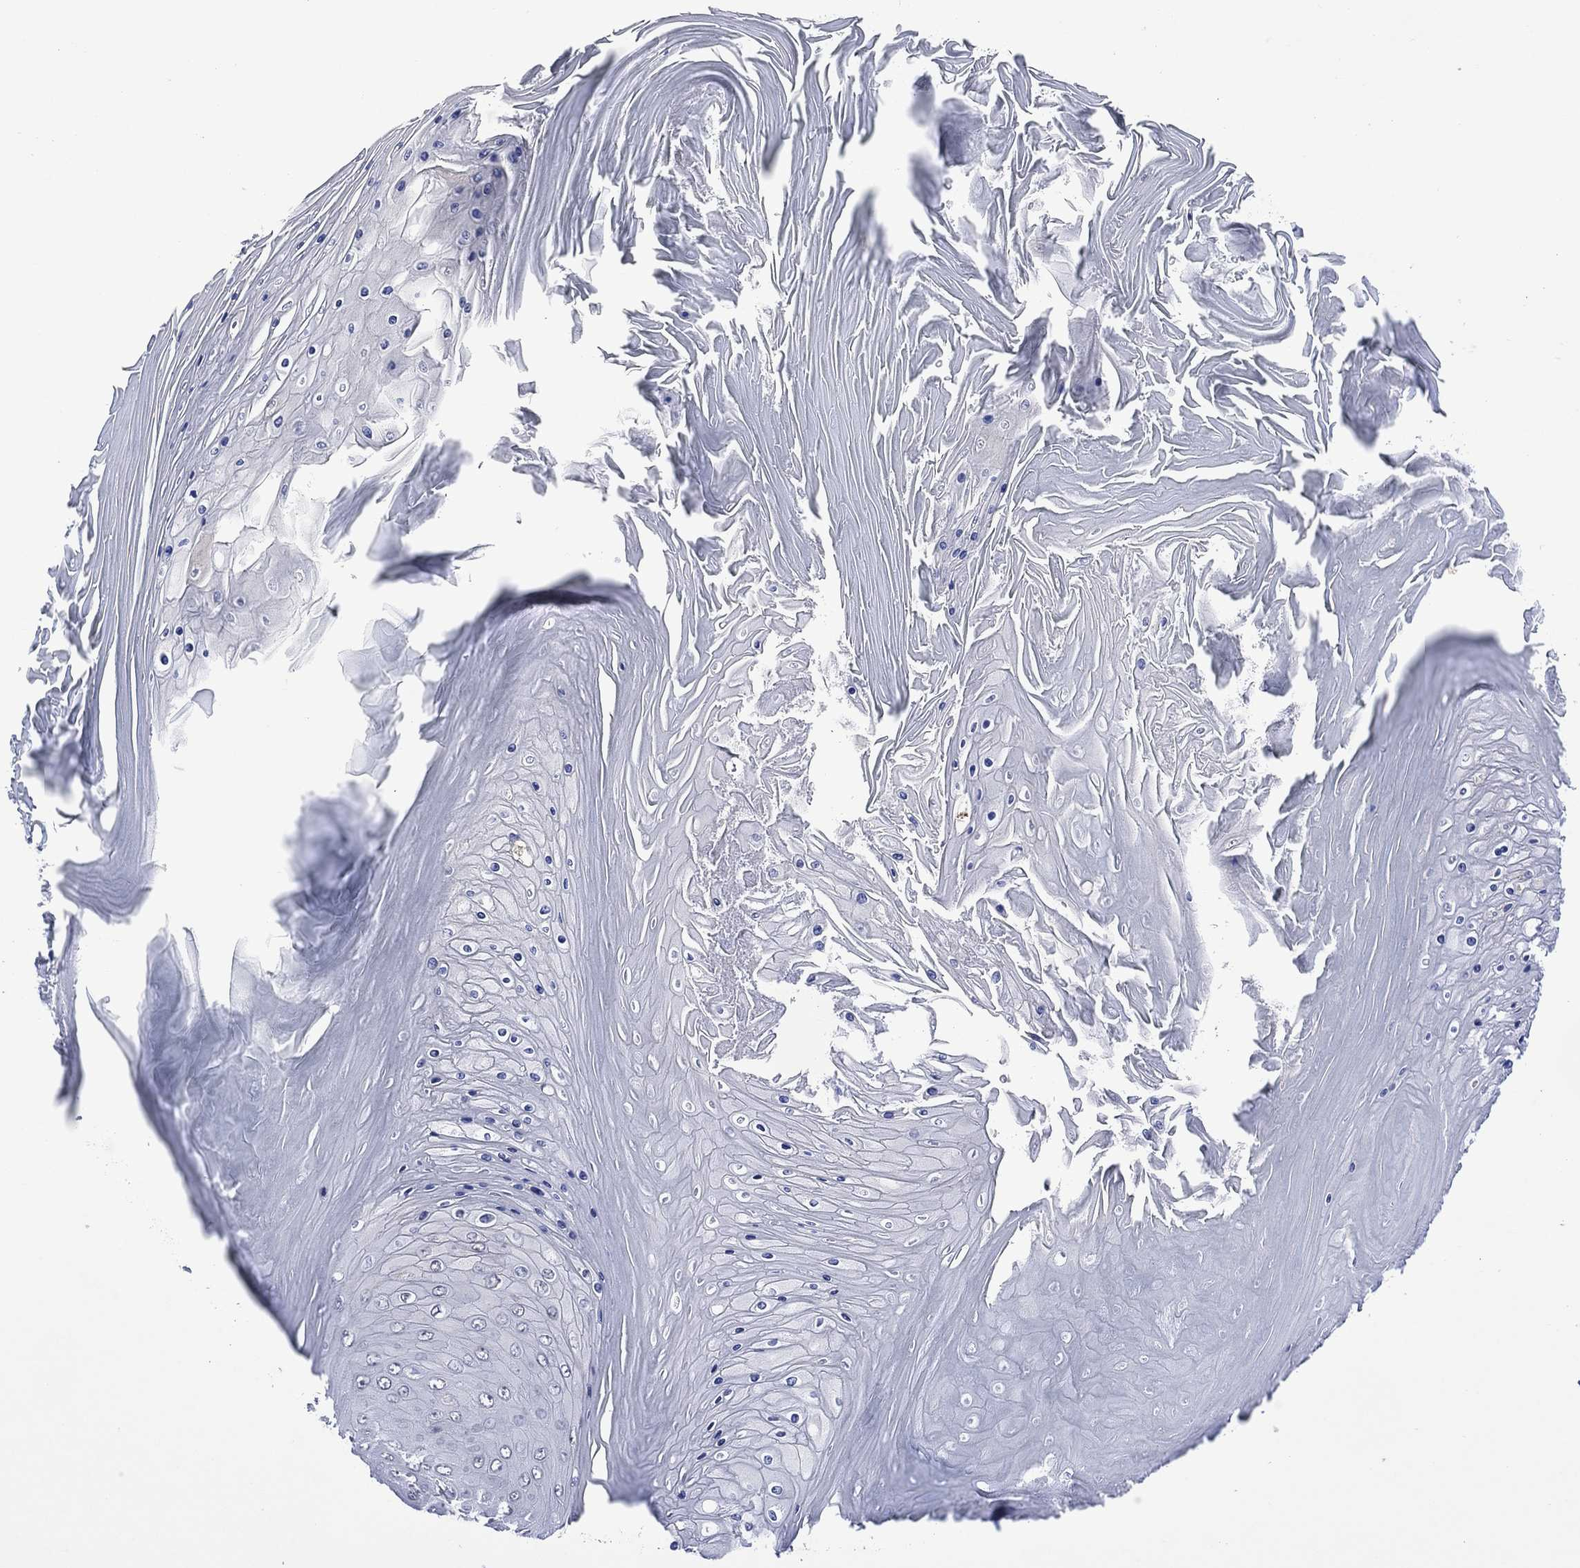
{"staining": {"intensity": "negative", "quantity": "none", "location": "none"}, "tissue": "skin cancer", "cell_type": "Tumor cells", "image_type": "cancer", "snomed": [{"axis": "morphology", "description": "Squamous cell carcinoma, NOS"}, {"axis": "topography", "description": "Skin"}], "caption": "IHC image of neoplastic tissue: skin cancer stained with DAB reveals no significant protein staining in tumor cells. (DAB immunohistochemistry (IHC) with hematoxylin counter stain).", "gene": "ASB10", "patient": {"sex": "male", "age": 62}}